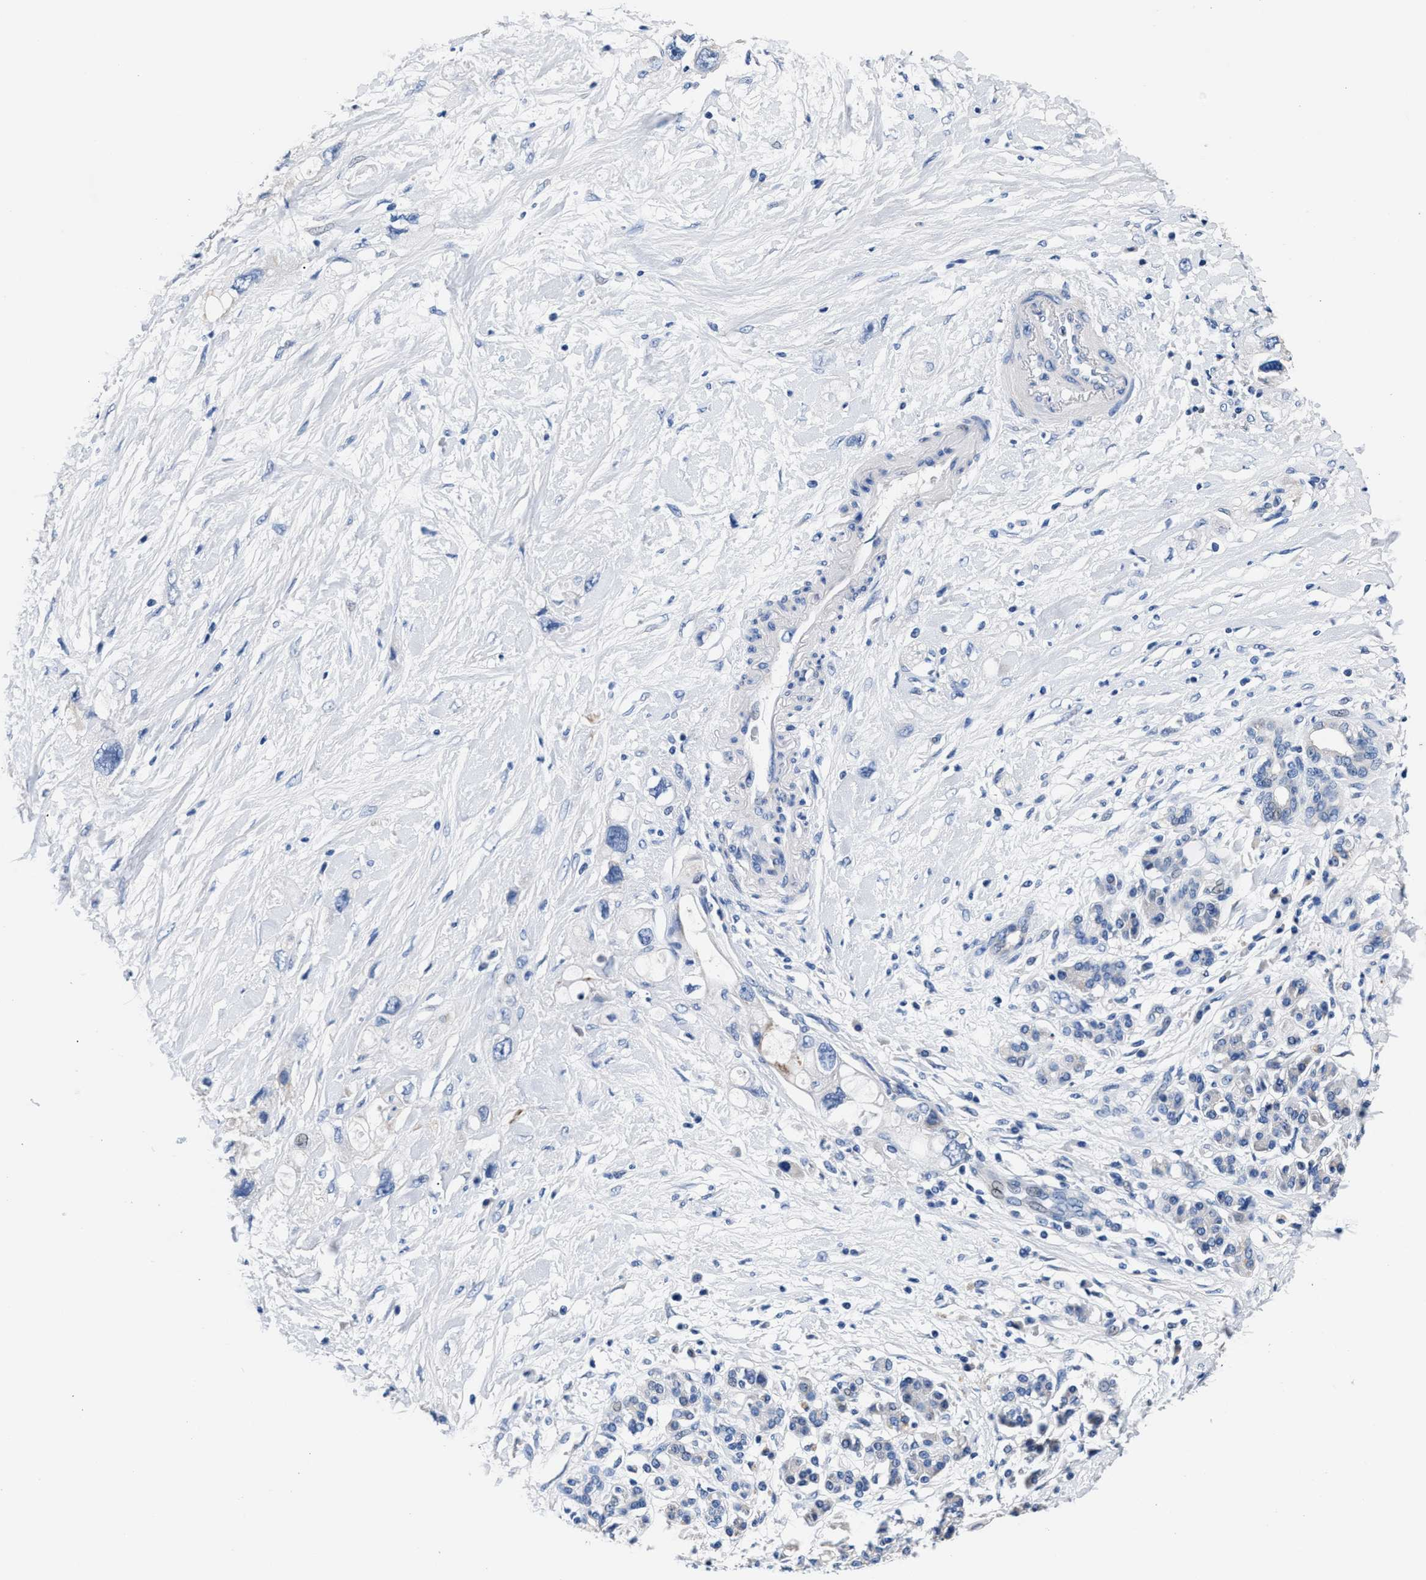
{"staining": {"intensity": "negative", "quantity": "none", "location": "none"}, "tissue": "pancreatic cancer", "cell_type": "Tumor cells", "image_type": "cancer", "snomed": [{"axis": "morphology", "description": "Adenocarcinoma, NOS"}, {"axis": "topography", "description": "Pancreas"}], "caption": "This is an IHC photomicrograph of pancreatic cancer. There is no expression in tumor cells.", "gene": "GSTM1", "patient": {"sex": "female", "age": 56}}